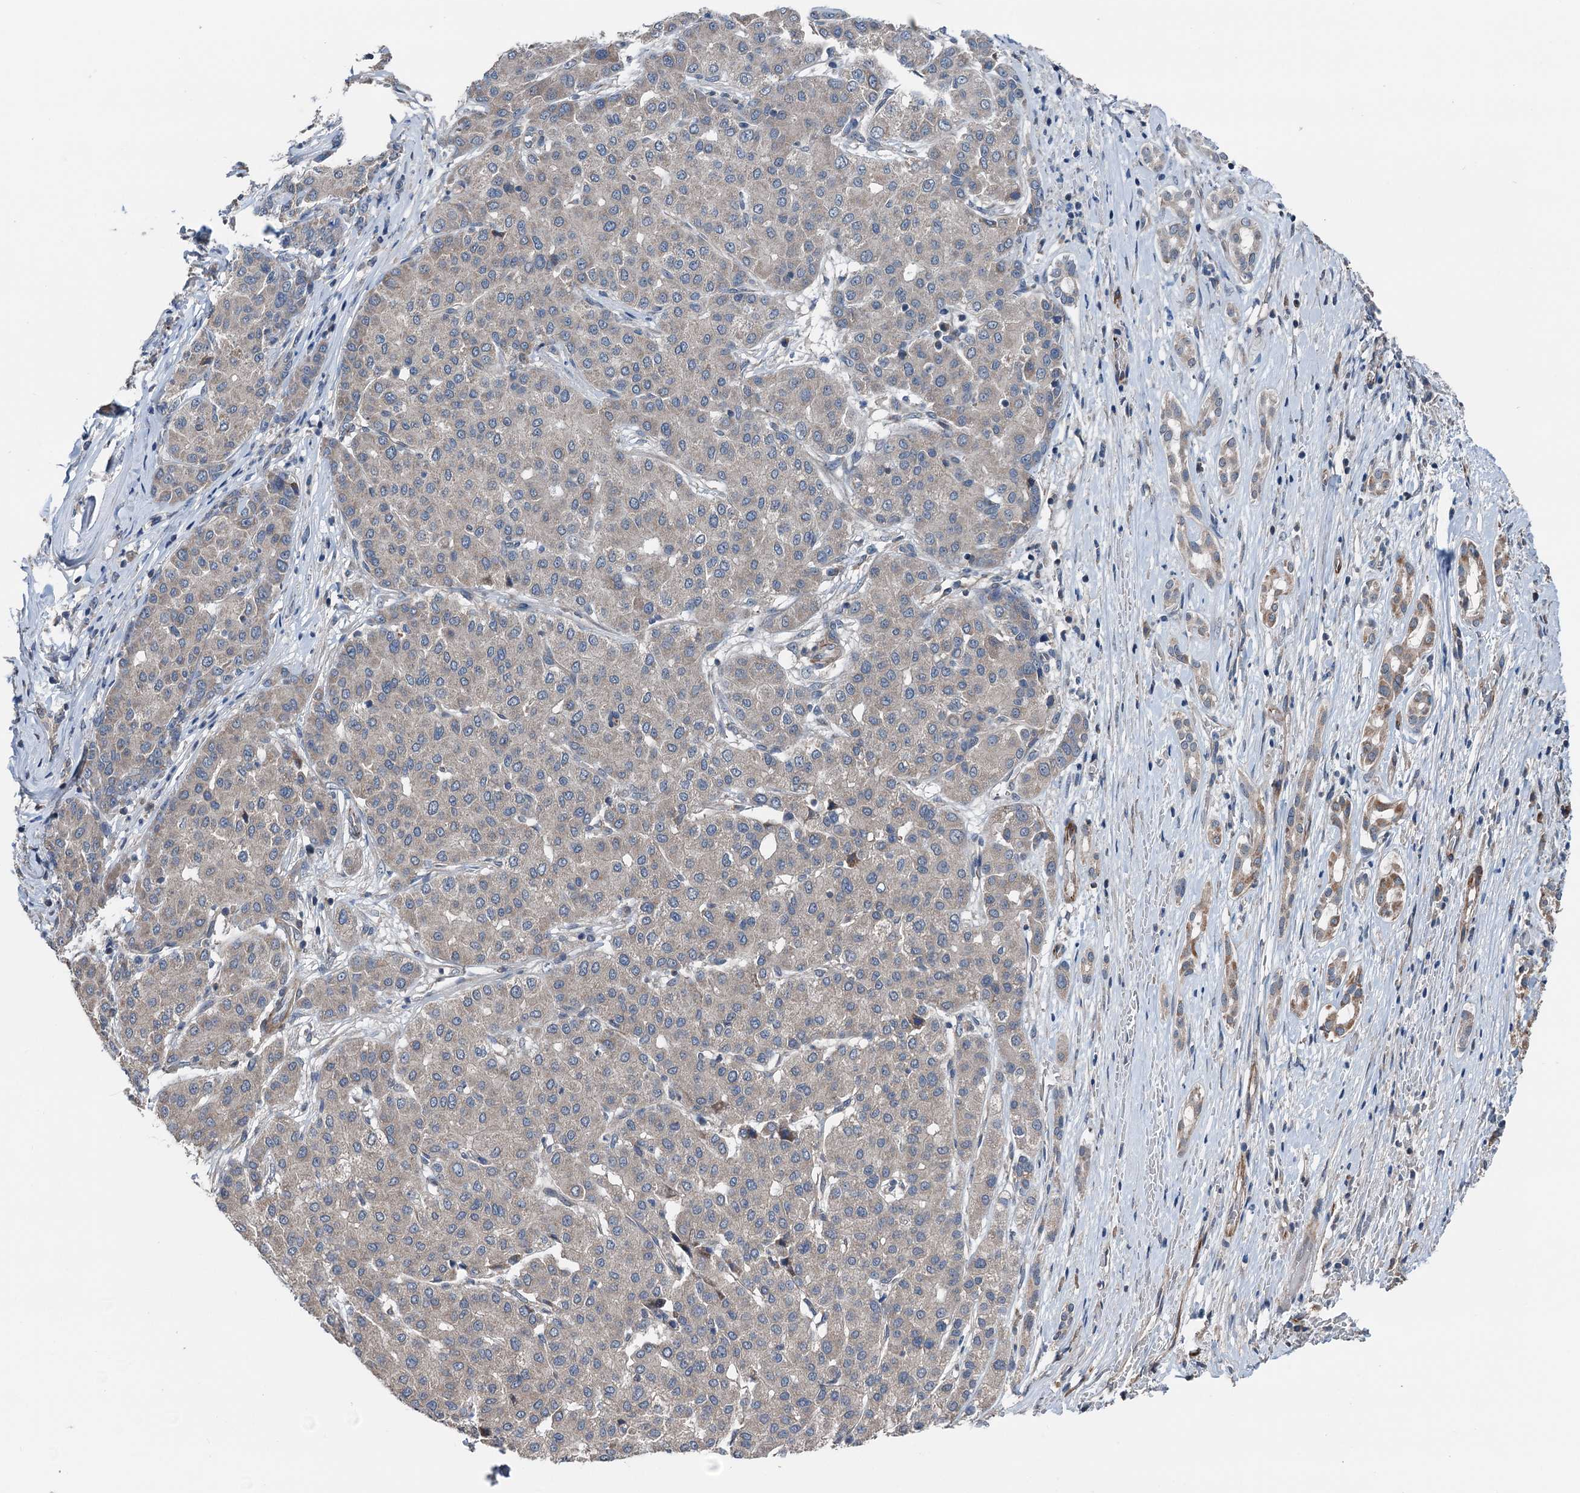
{"staining": {"intensity": "moderate", "quantity": "<25%", "location": "cytoplasmic/membranous"}, "tissue": "liver cancer", "cell_type": "Tumor cells", "image_type": "cancer", "snomed": [{"axis": "morphology", "description": "Carcinoma, Hepatocellular, NOS"}, {"axis": "topography", "description": "Liver"}], "caption": "Tumor cells reveal low levels of moderate cytoplasmic/membranous expression in approximately <25% of cells in human liver hepatocellular carcinoma. Using DAB (3,3'-diaminobenzidine) (brown) and hematoxylin (blue) stains, captured at high magnification using brightfield microscopy.", "gene": "ELAC1", "patient": {"sex": "male", "age": 65}}